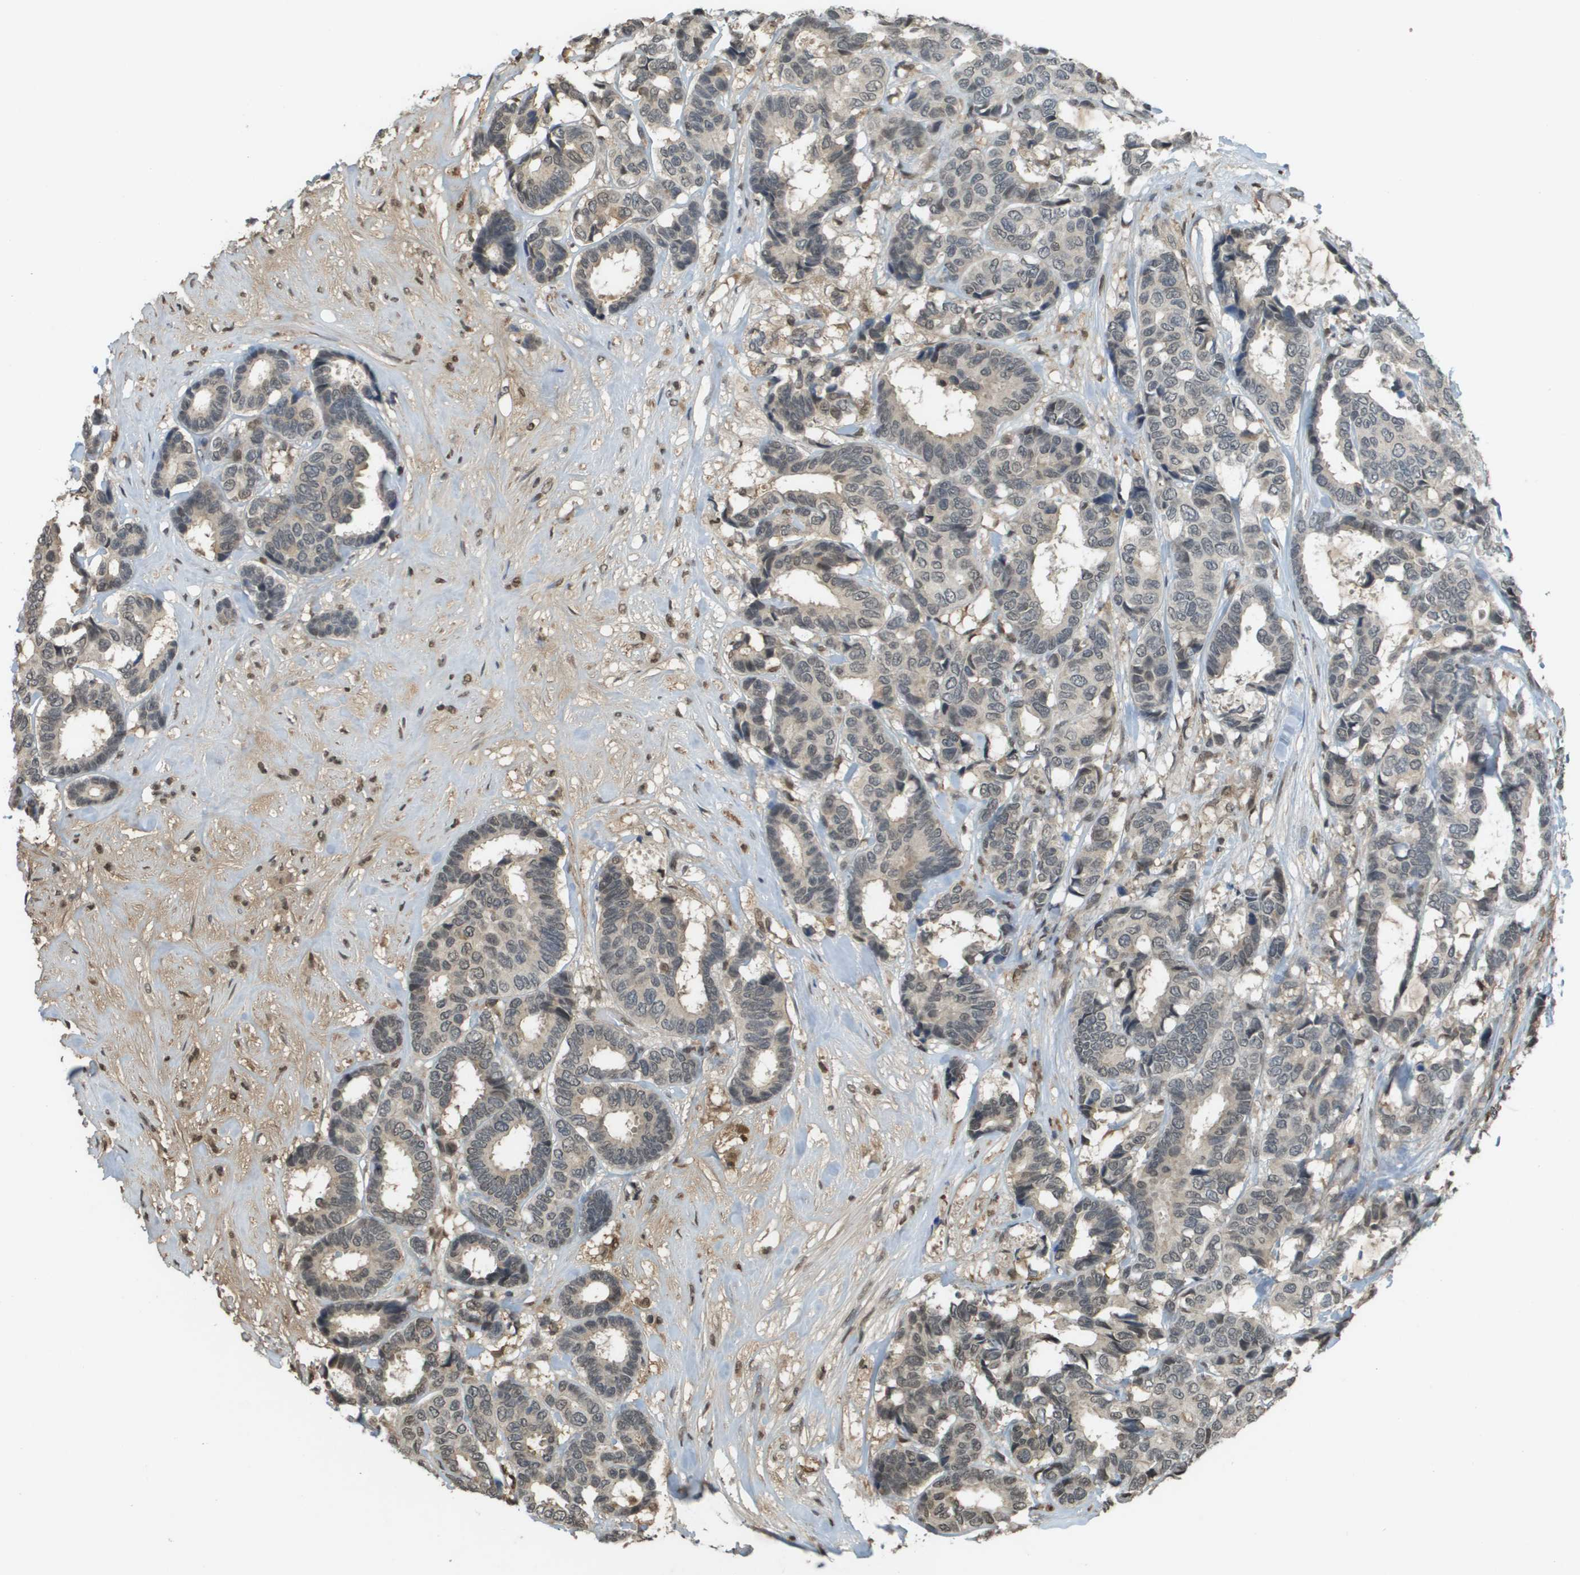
{"staining": {"intensity": "weak", "quantity": "<25%", "location": "cytoplasmic/membranous"}, "tissue": "breast cancer", "cell_type": "Tumor cells", "image_type": "cancer", "snomed": [{"axis": "morphology", "description": "Duct carcinoma"}, {"axis": "topography", "description": "Breast"}], "caption": "This is a photomicrograph of immunohistochemistry (IHC) staining of breast infiltrating ductal carcinoma, which shows no expression in tumor cells.", "gene": "NDRG2", "patient": {"sex": "female", "age": 87}}